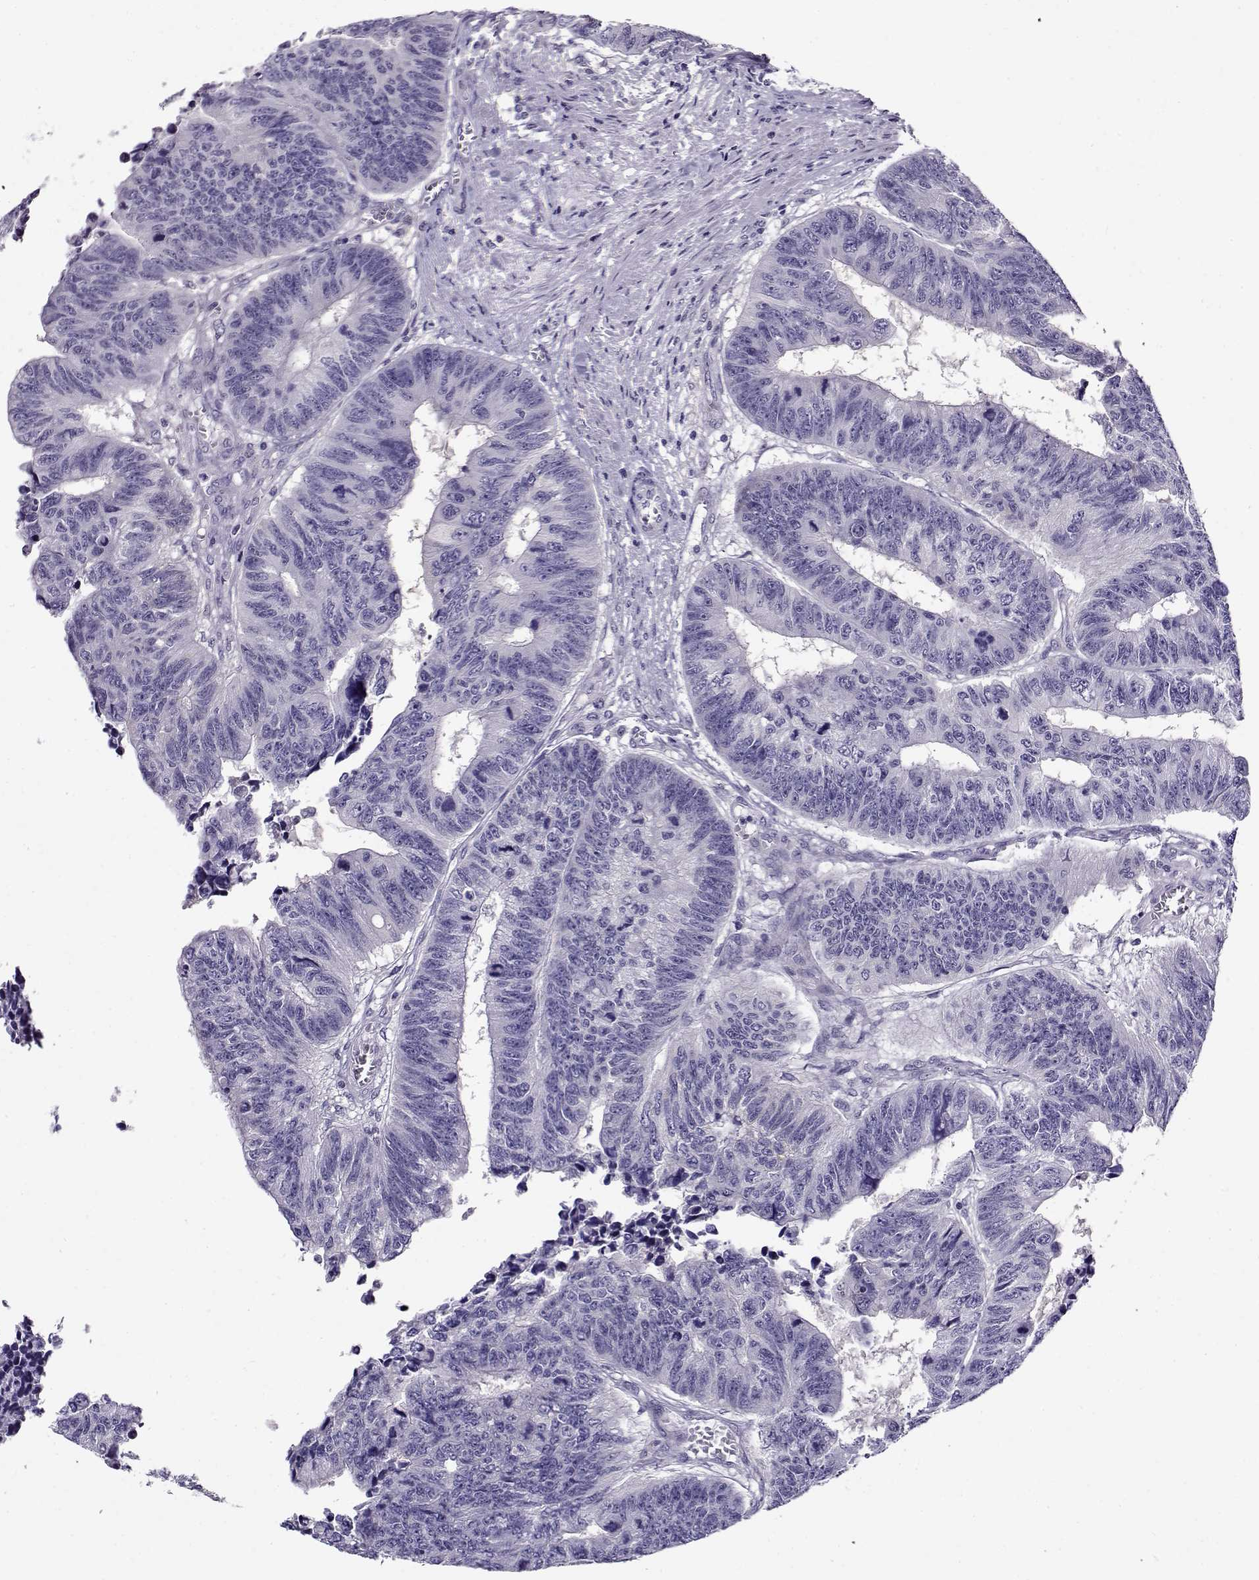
{"staining": {"intensity": "negative", "quantity": "none", "location": "none"}, "tissue": "colorectal cancer", "cell_type": "Tumor cells", "image_type": "cancer", "snomed": [{"axis": "morphology", "description": "Adenocarcinoma, NOS"}, {"axis": "topography", "description": "Rectum"}], "caption": "The histopathology image reveals no staining of tumor cells in colorectal cancer (adenocarcinoma). Brightfield microscopy of immunohistochemistry stained with DAB (3,3'-diaminobenzidine) (brown) and hematoxylin (blue), captured at high magnification.", "gene": "FEZF1", "patient": {"sex": "female", "age": 85}}